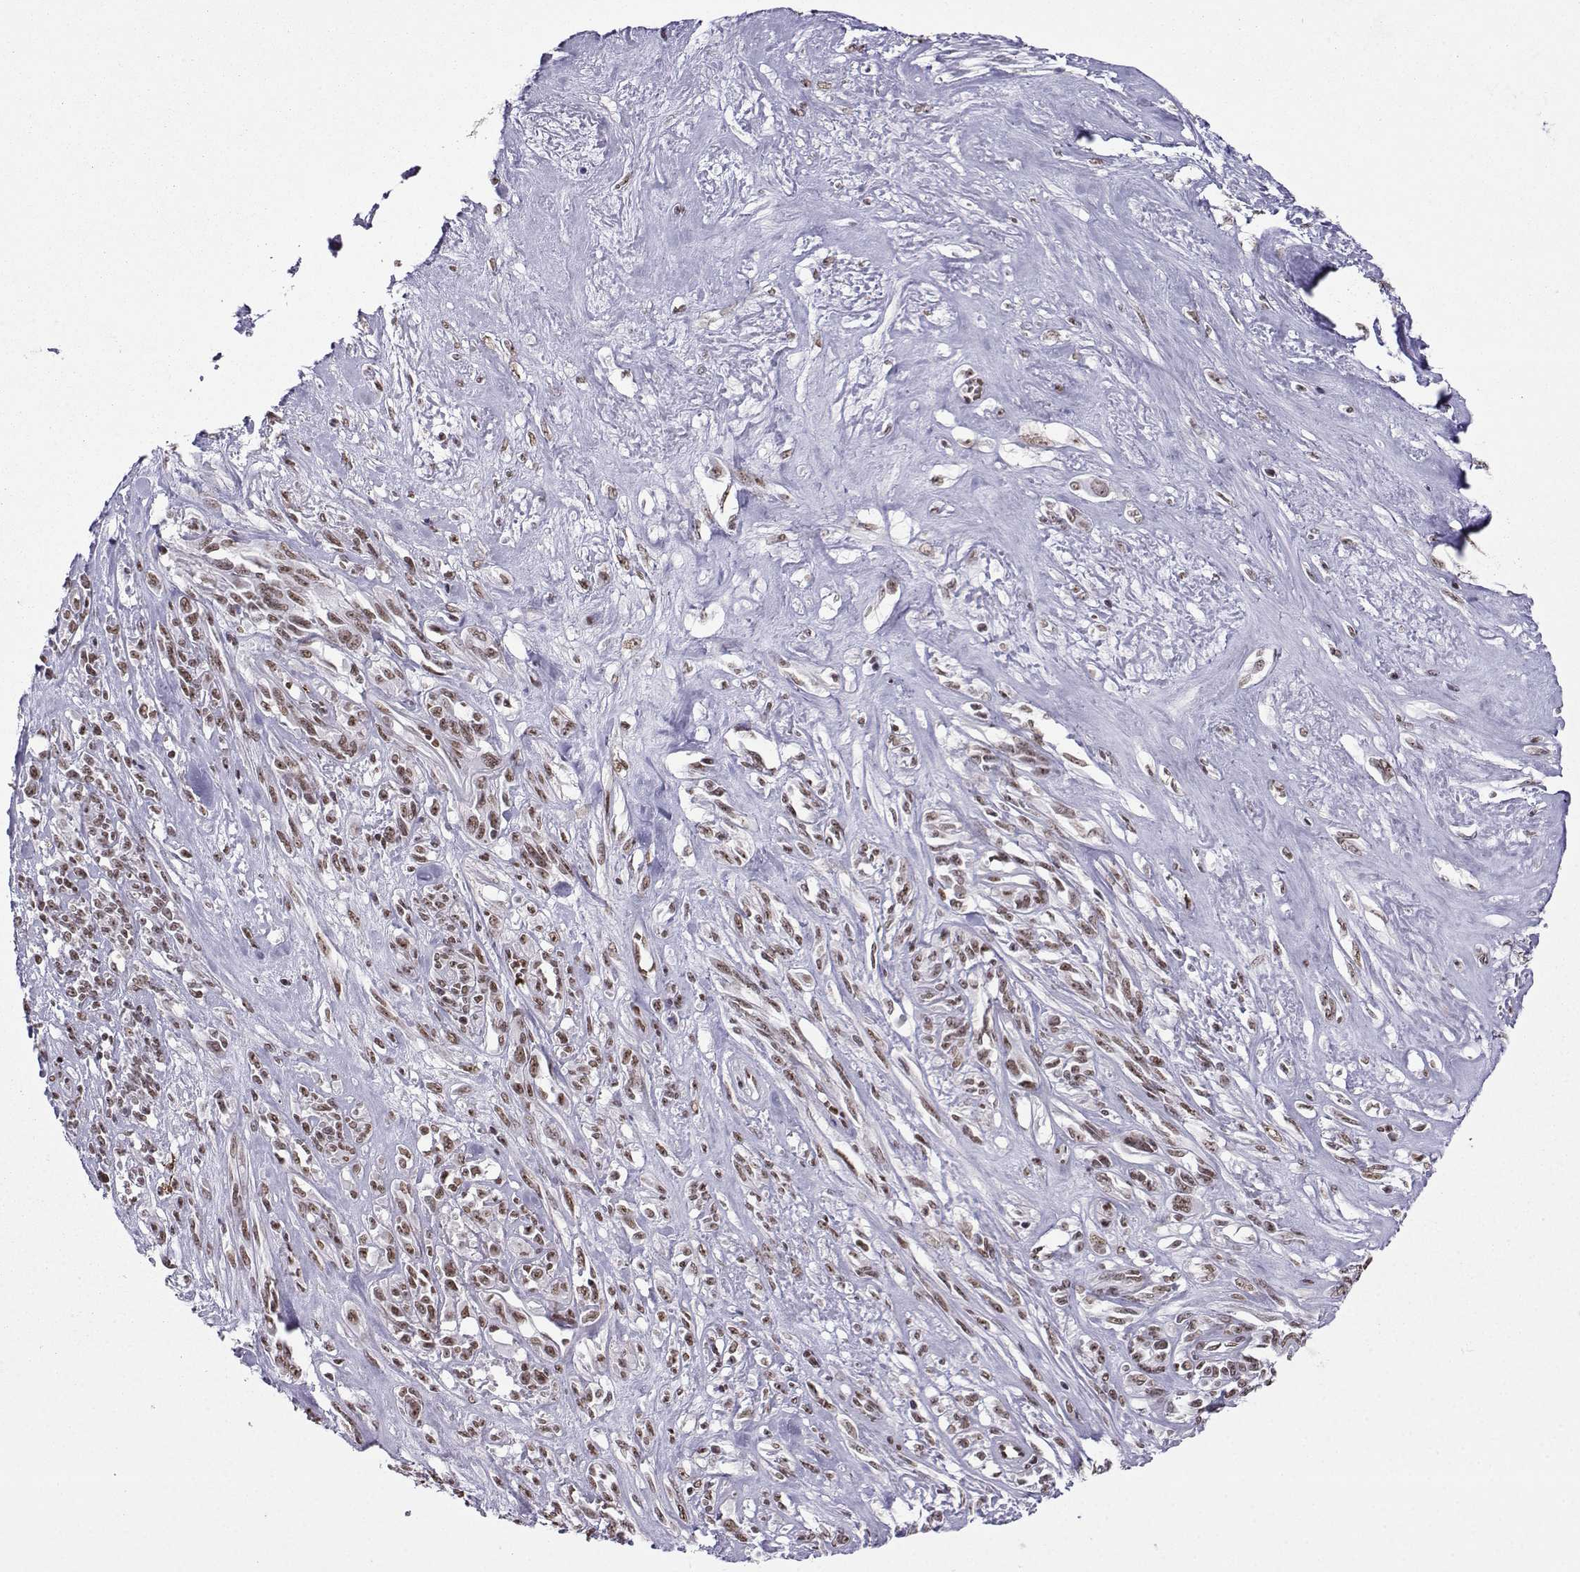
{"staining": {"intensity": "weak", "quantity": ">75%", "location": "nuclear"}, "tissue": "melanoma", "cell_type": "Tumor cells", "image_type": "cancer", "snomed": [{"axis": "morphology", "description": "Malignant melanoma, NOS"}, {"axis": "topography", "description": "Skin"}], "caption": "Protein expression analysis of human melanoma reveals weak nuclear expression in approximately >75% of tumor cells.", "gene": "CCNK", "patient": {"sex": "female", "age": 91}}